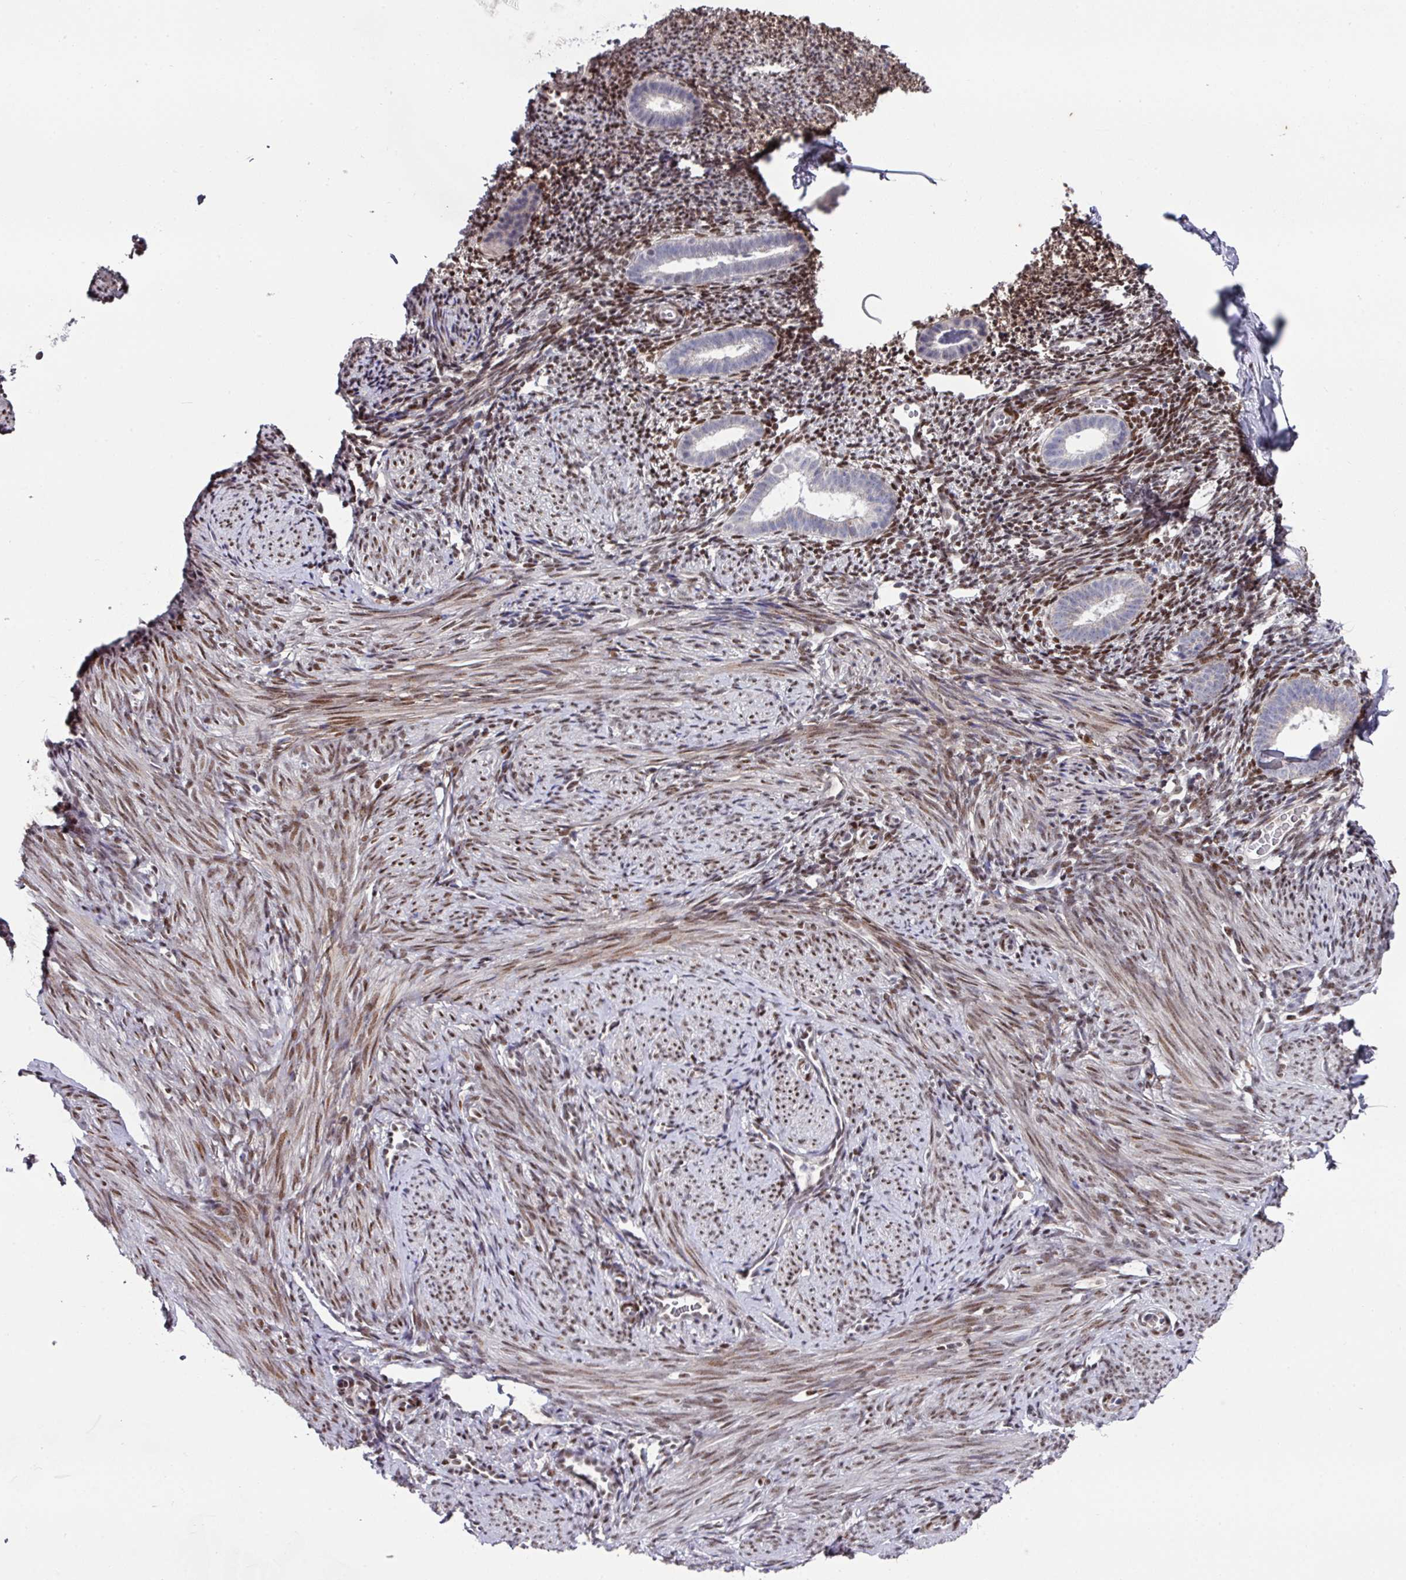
{"staining": {"intensity": "moderate", "quantity": "<25%", "location": "nuclear"}, "tissue": "endometrium", "cell_type": "Cells in endometrial stroma", "image_type": "normal", "snomed": [{"axis": "morphology", "description": "Normal tissue, NOS"}, {"axis": "topography", "description": "Endometrium"}], "caption": "Immunohistochemical staining of normal endometrium reveals moderate nuclear protein positivity in approximately <25% of cells in endometrial stroma. The staining was performed using DAB to visualize the protein expression in brown, while the nuclei were stained in blue with hematoxylin (Magnification: 20x).", "gene": "CBX7", "patient": {"sex": "female", "age": 39}}